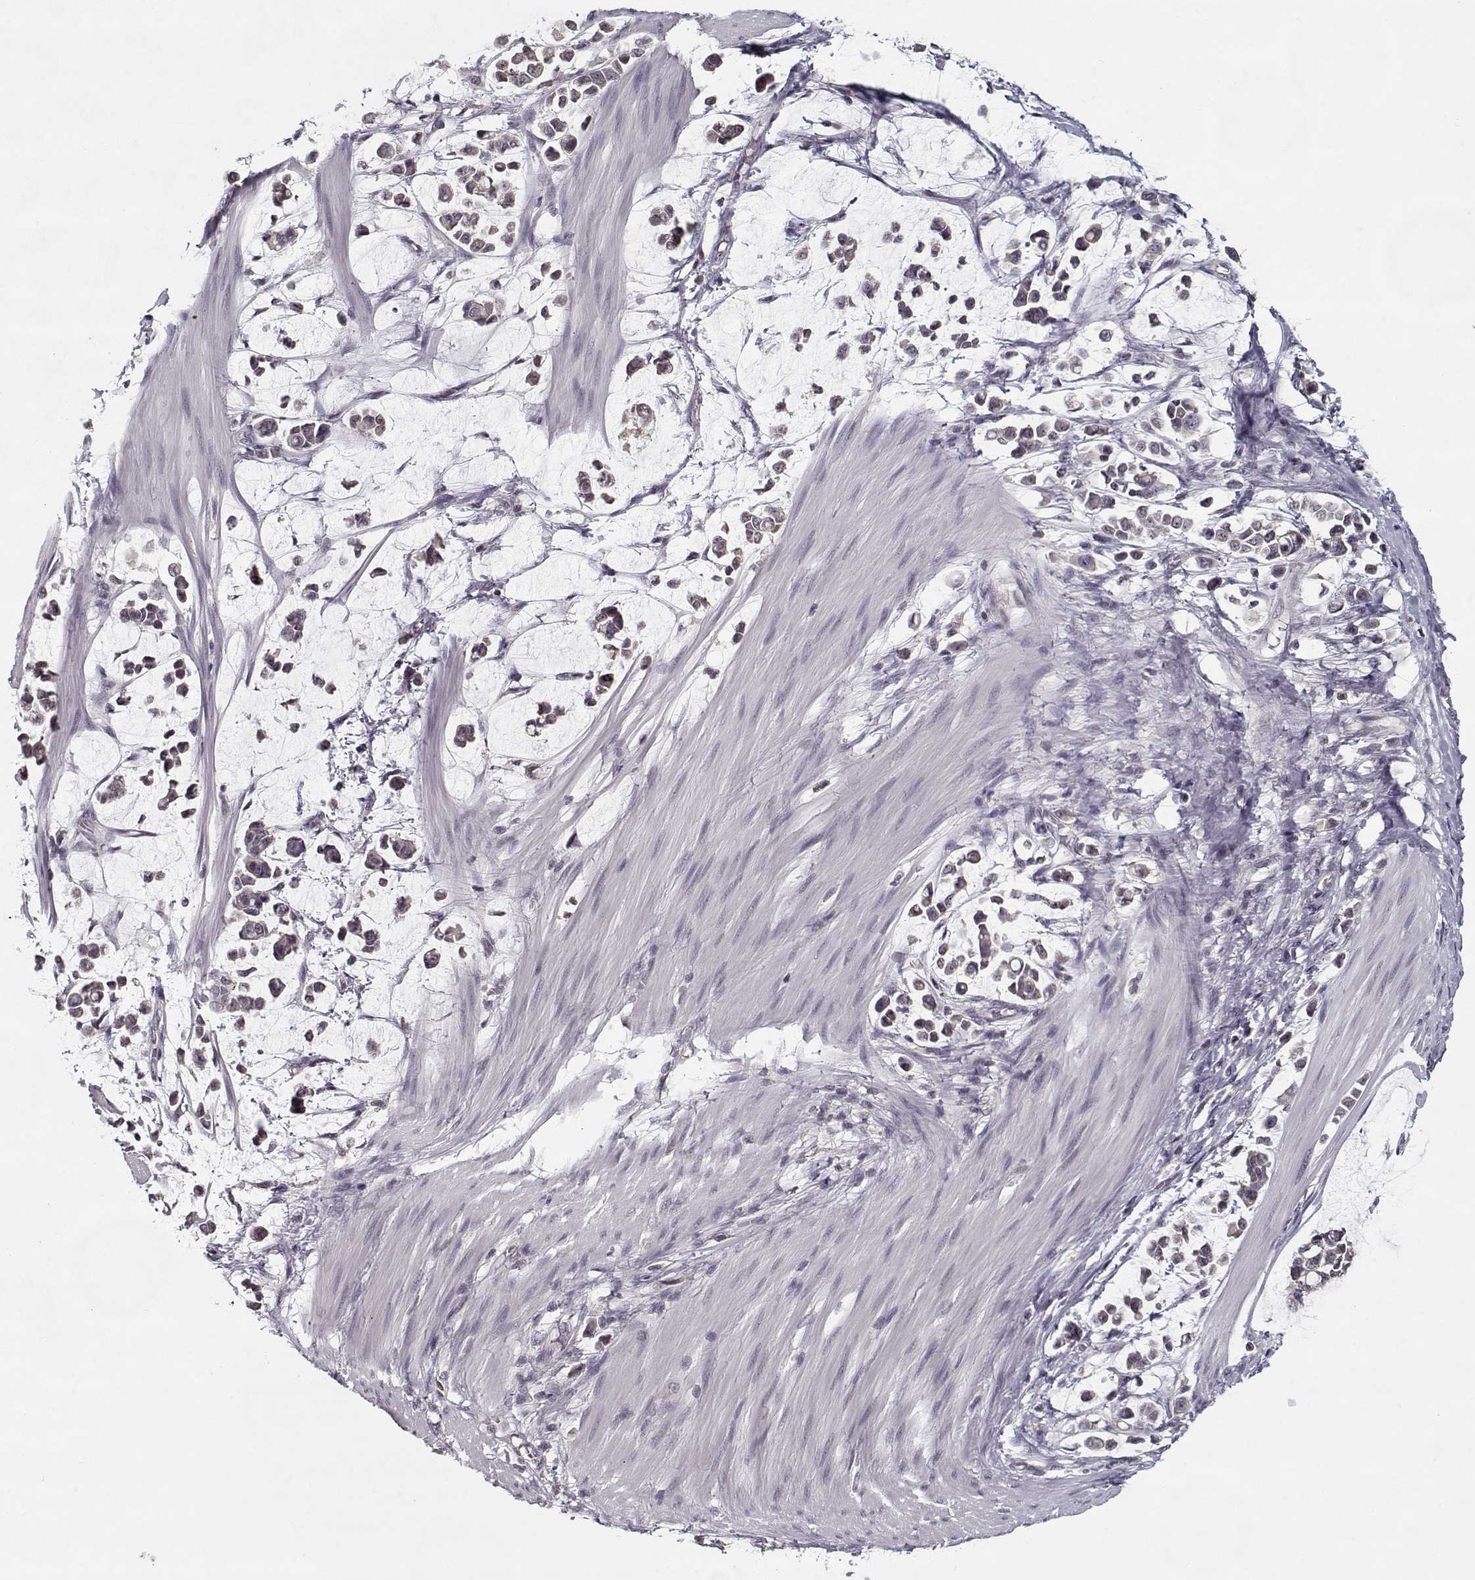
{"staining": {"intensity": "negative", "quantity": "none", "location": "none"}, "tissue": "stomach cancer", "cell_type": "Tumor cells", "image_type": "cancer", "snomed": [{"axis": "morphology", "description": "Adenocarcinoma, NOS"}, {"axis": "topography", "description": "Stomach"}], "caption": "Image shows no protein expression in tumor cells of adenocarcinoma (stomach) tissue.", "gene": "TESPA1", "patient": {"sex": "male", "age": 82}}